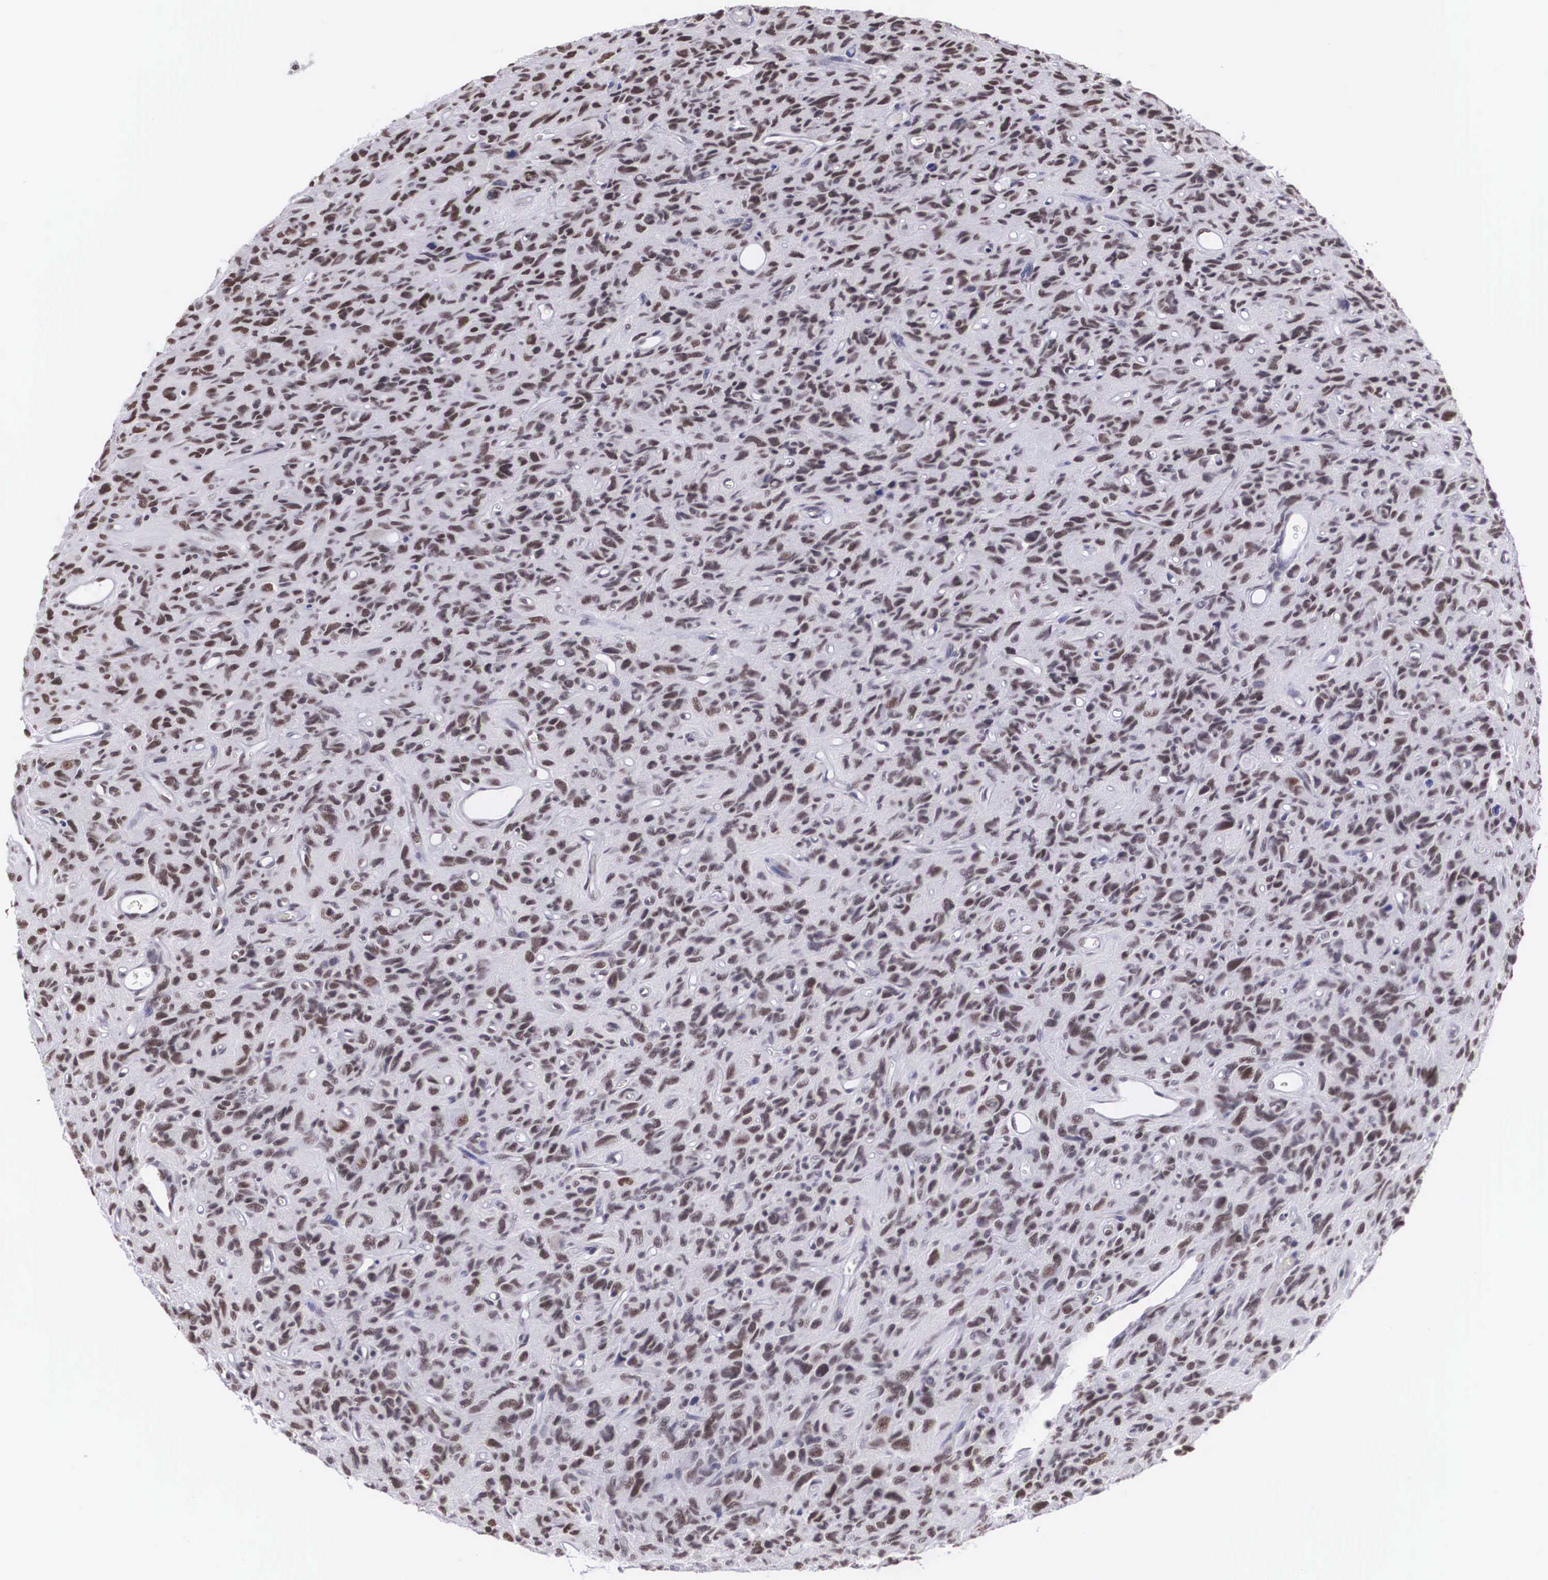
{"staining": {"intensity": "weak", "quantity": "25%-75%", "location": "nuclear"}, "tissue": "glioma", "cell_type": "Tumor cells", "image_type": "cancer", "snomed": [{"axis": "morphology", "description": "Glioma, malignant, High grade"}, {"axis": "topography", "description": "Brain"}], "caption": "The immunohistochemical stain highlights weak nuclear expression in tumor cells of malignant glioma (high-grade) tissue.", "gene": "CSTF2", "patient": {"sex": "female", "age": 60}}